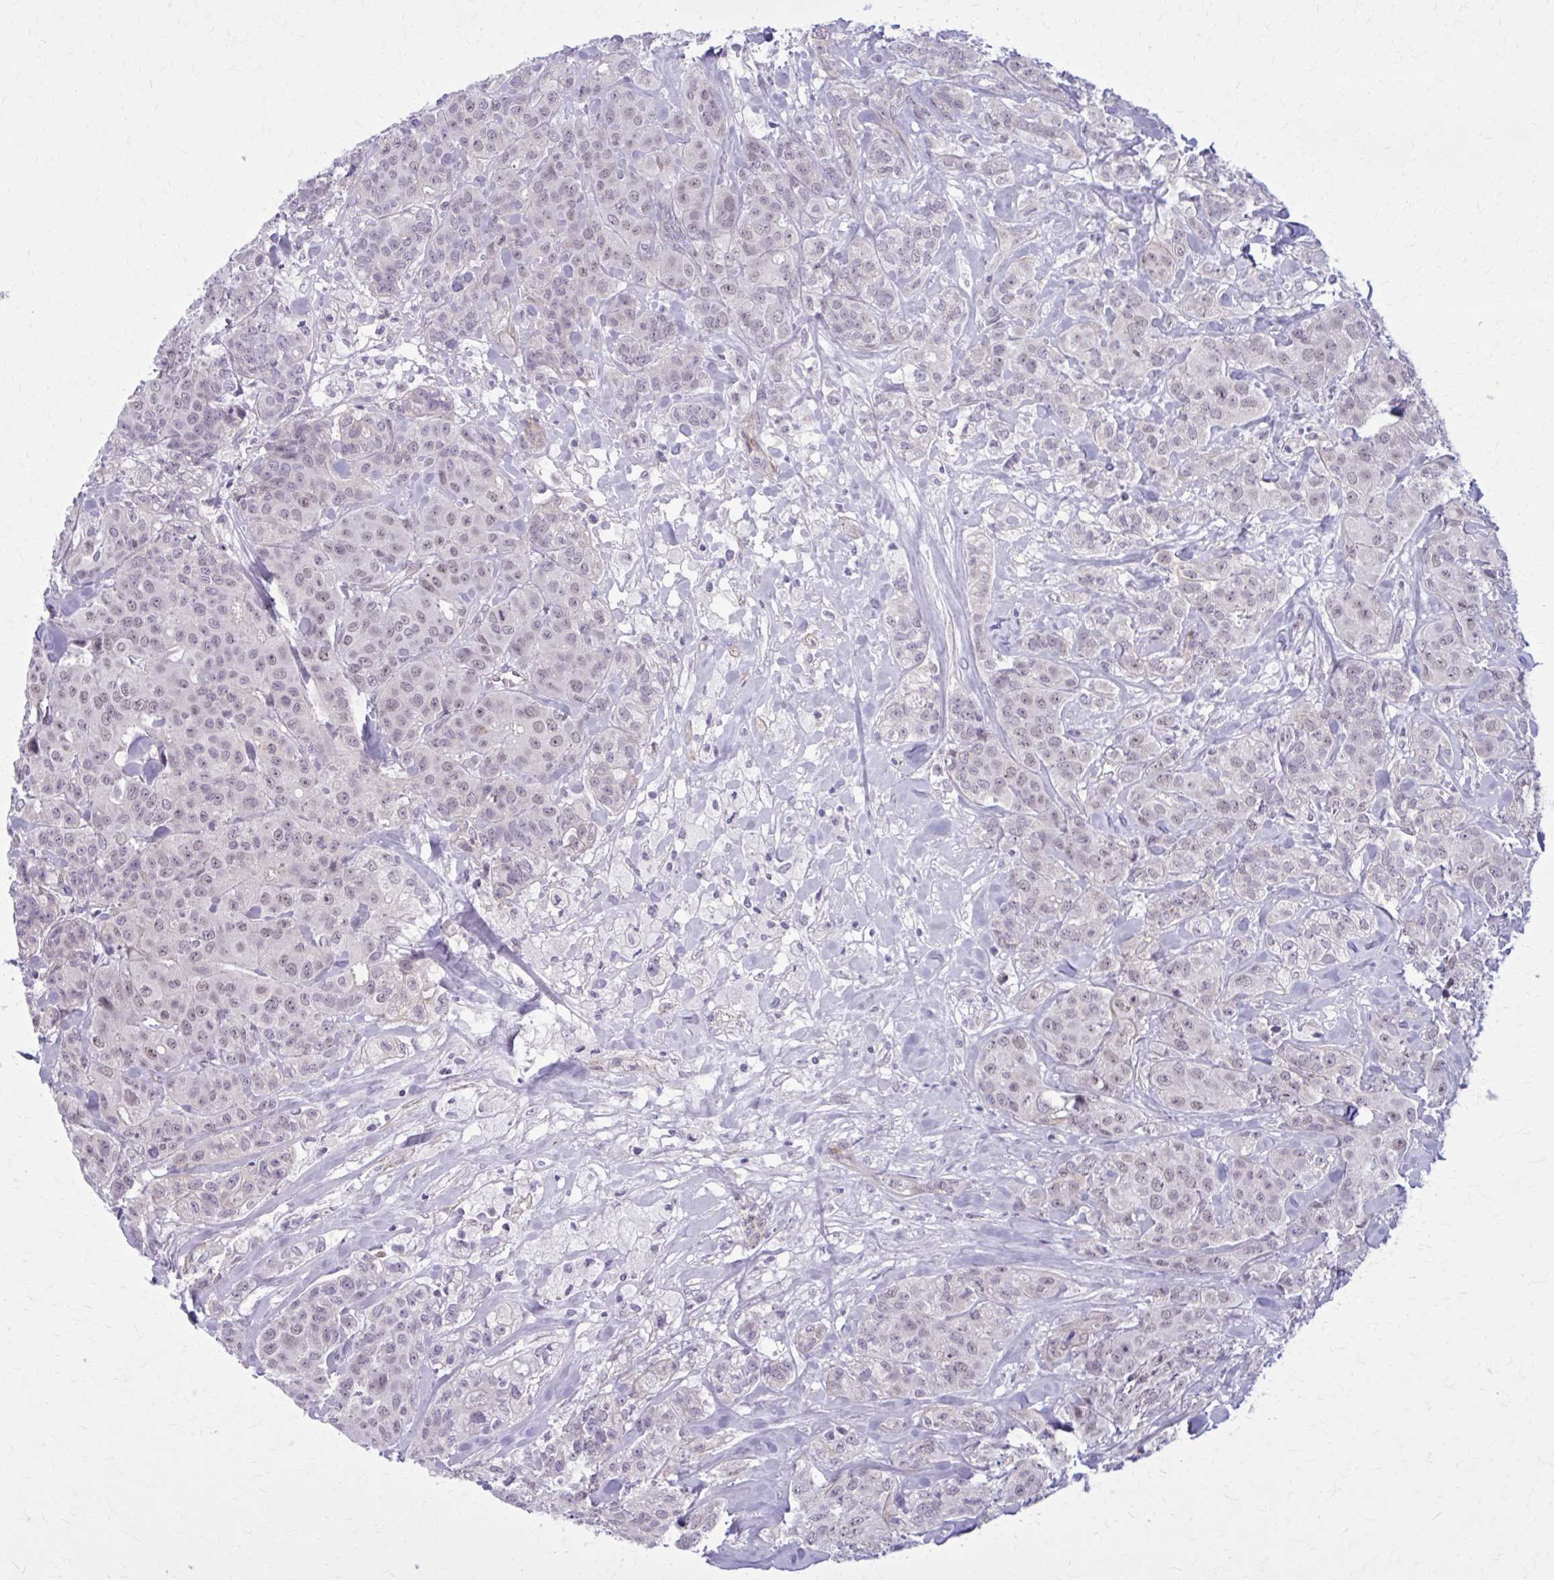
{"staining": {"intensity": "weak", "quantity": "<25%", "location": "nuclear"}, "tissue": "breast cancer", "cell_type": "Tumor cells", "image_type": "cancer", "snomed": [{"axis": "morphology", "description": "Normal tissue, NOS"}, {"axis": "morphology", "description": "Duct carcinoma"}, {"axis": "topography", "description": "Breast"}], "caption": "An IHC histopathology image of breast cancer (invasive ductal carcinoma) is shown. There is no staining in tumor cells of breast cancer (invasive ductal carcinoma).", "gene": "NUMBL", "patient": {"sex": "female", "age": 43}}